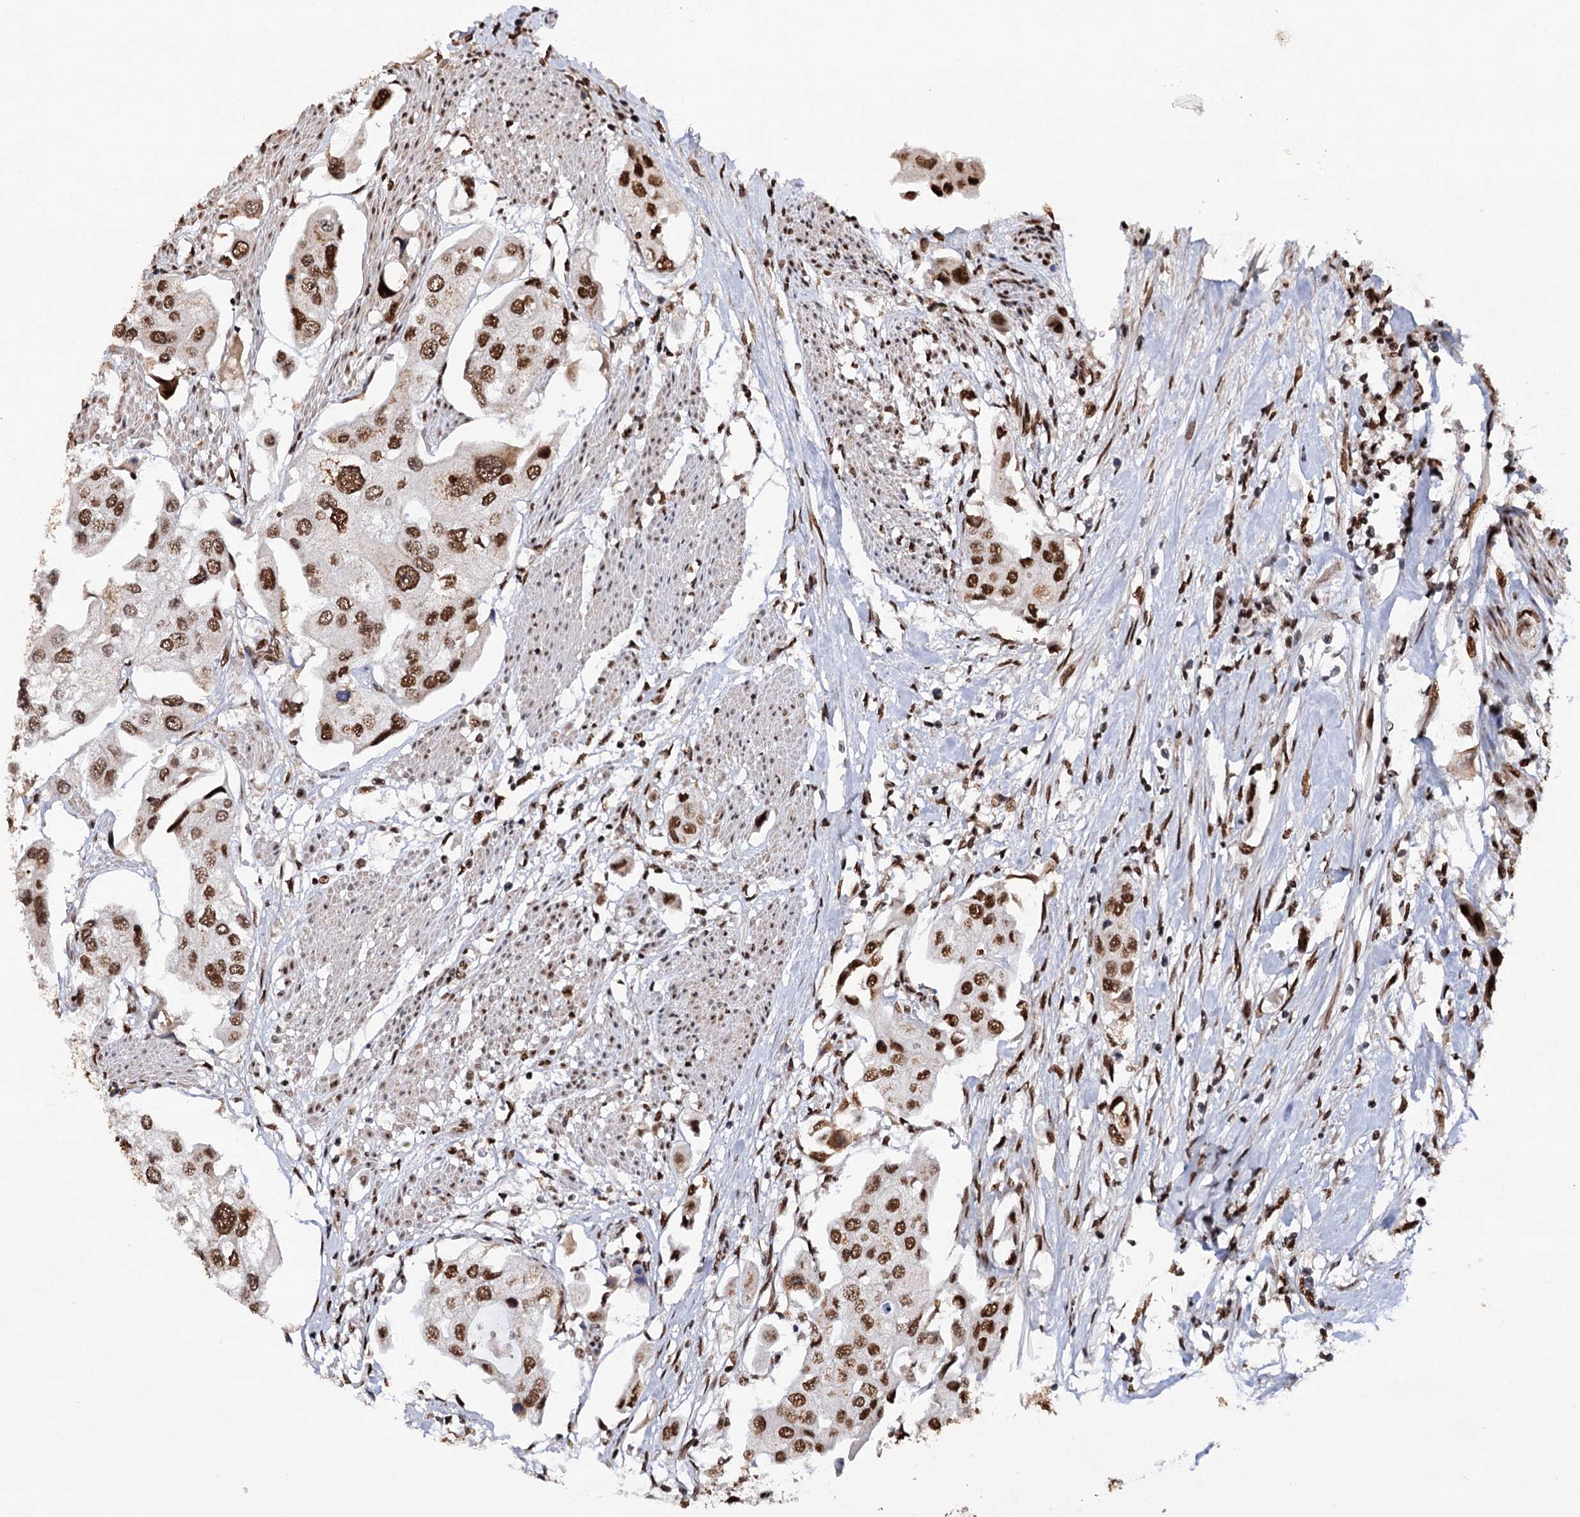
{"staining": {"intensity": "moderate", "quantity": ">75%", "location": "nuclear"}, "tissue": "urothelial cancer", "cell_type": "Tumor cells", "image_type": "cancer", "snomed": [{"axis": "morphology", "description": "Urothelial carcinoma, High grade"}, {"axis": "topography", "description": "Urinary bladder"}], "caption": "Immunohistochemistry (DAB (3,3'-diaminobenzidine)) staining of human urothelial carcinoma (high-grade) displays moderate nuclear protein expression in about >75% of tumor cells.", "gene": "MATR3", "patient": {"sex": "male", "age": 64}}